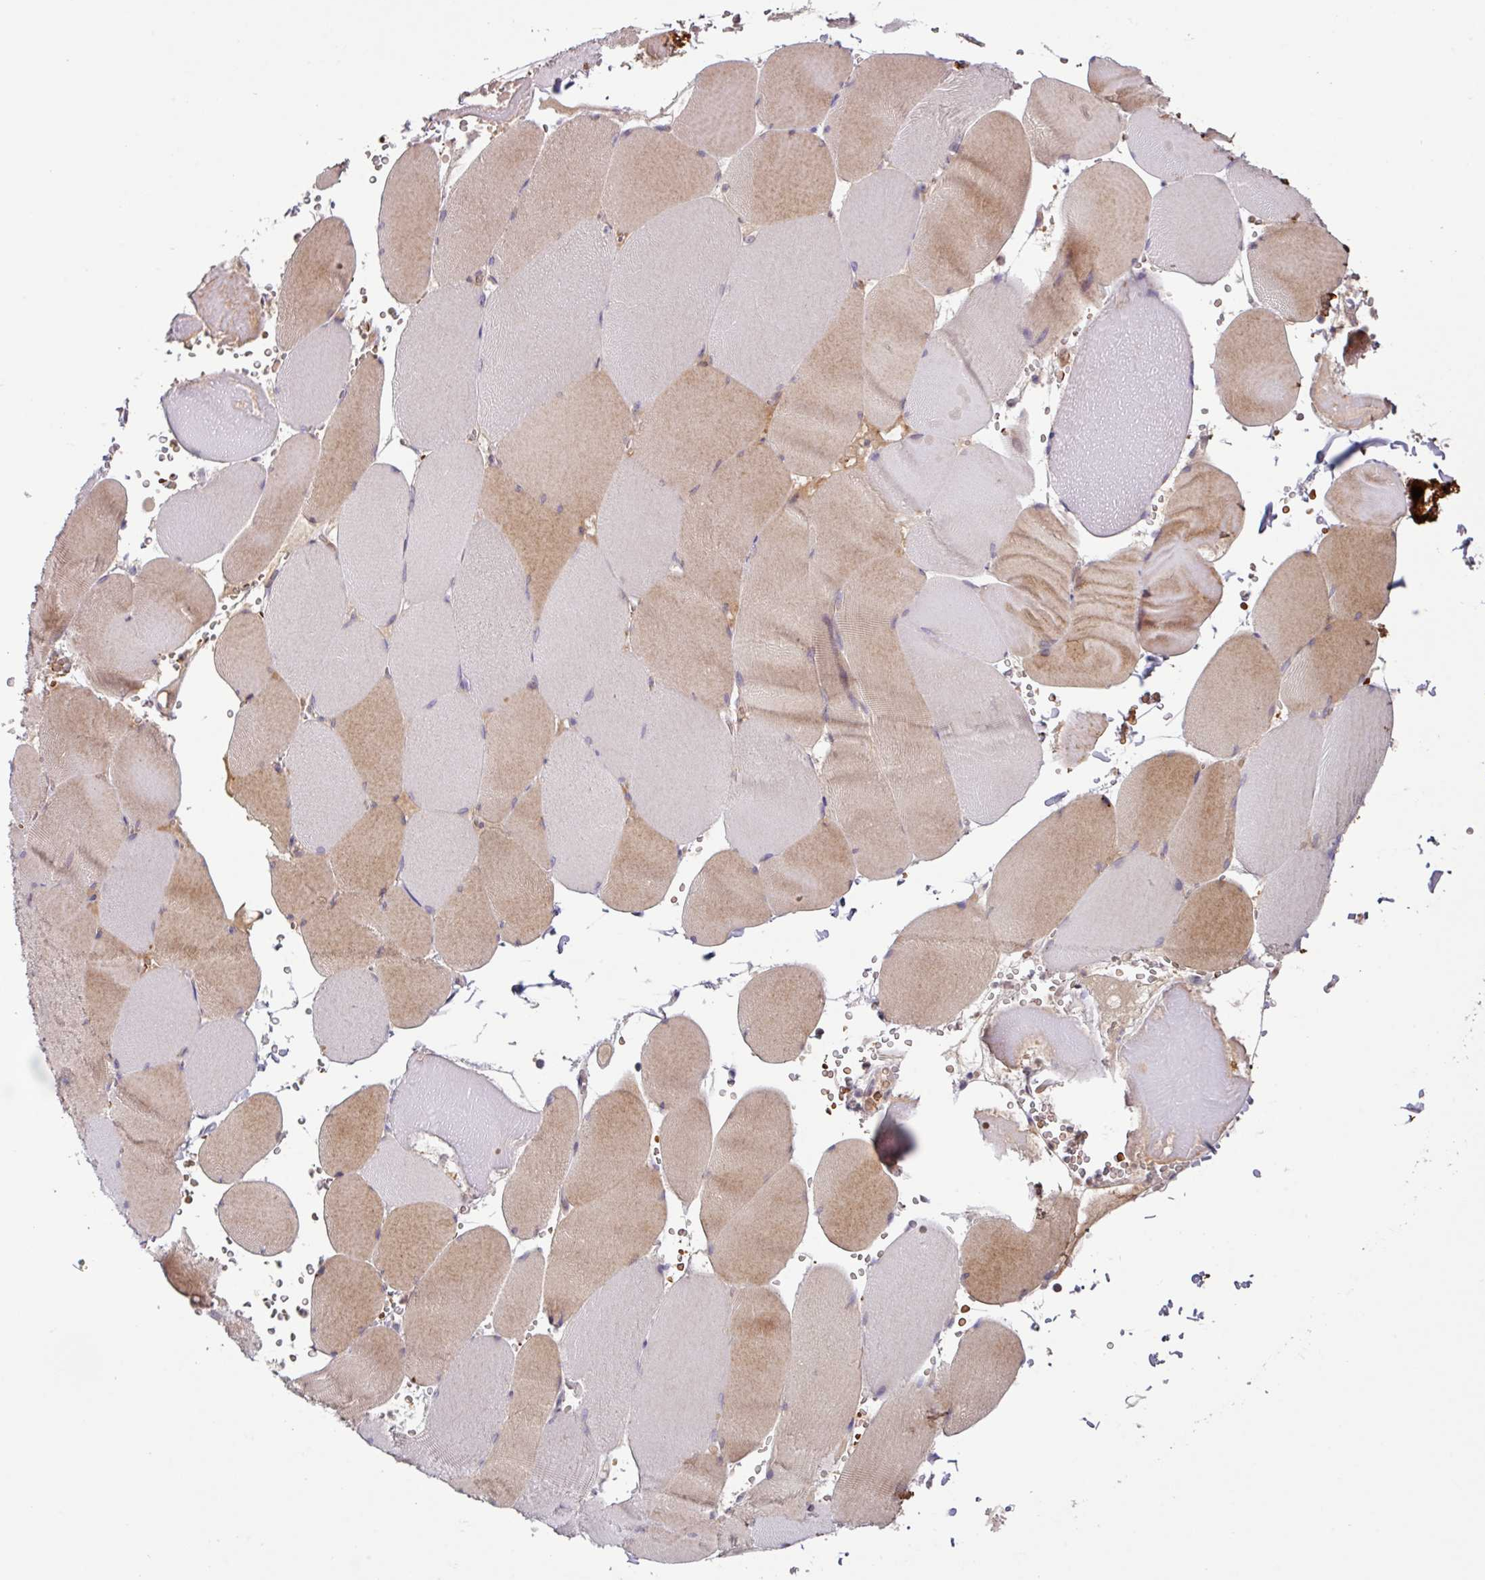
{"staining": {"intensity": "weak", "quantity": "25%-75%", "location": "cytoplasmic/membranous"}, "tissue": "skeletal muscle", "cell_type": "Myocytes", "image_type": "normal", "snomed": [{"axis": "morphology", "description": "Normal tissue, NOS"}, {"axis": "topography", "description": "Skeletal muscle"}, {"axis": "topography", "description": "Head-Neck"}], "caption": "Immunohistochemistry (IHC) histopathology image of benign human skeletal muscle stained for a protein (brown), which reveals low levels of weak cytoplasmic/membranous positivity in approximately 25%-75% of myocytes.", "gene": "SLC5A10", "patient": {"sex": "male", "age": 66}}